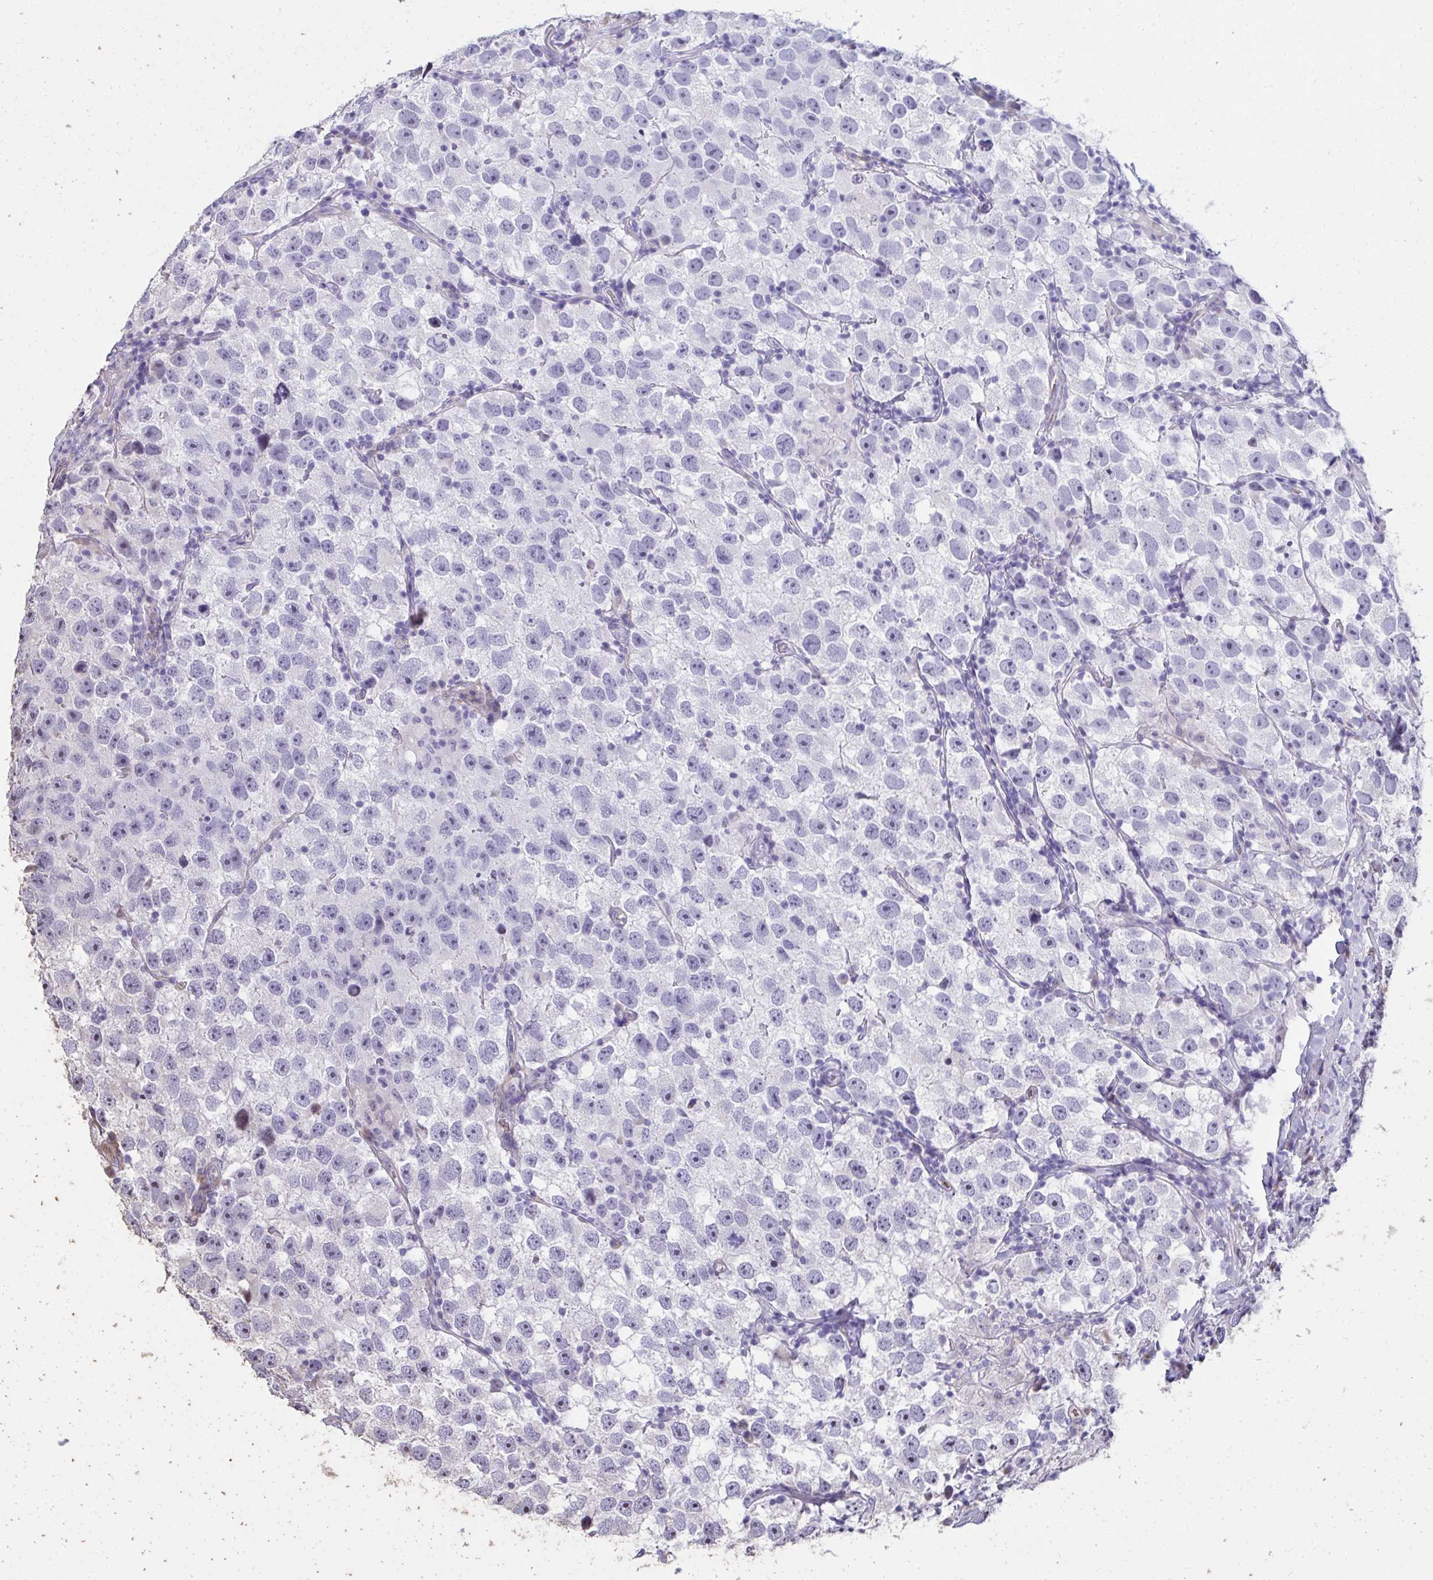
{"staining": {"intensity": "negative", "quantity": "none", "location": "none"}, "tissue": "testis cancer", "cell_type": "Tumor cells", "image_type": "cancer", "snomed": [{"axis": "morphology", "description": "Seminoma, NOS"}, {"axis": "topography", "description": "Testis"}], "caption": "Immunohistochemistry (IHC) photomicrograph of neoplastic tissue: human seminoma (testis) stained with DAB reveals no significant protein expression in tumor cells.", "gene": "FIBCD1", "patient": {"sex": "male", "age": 26}}